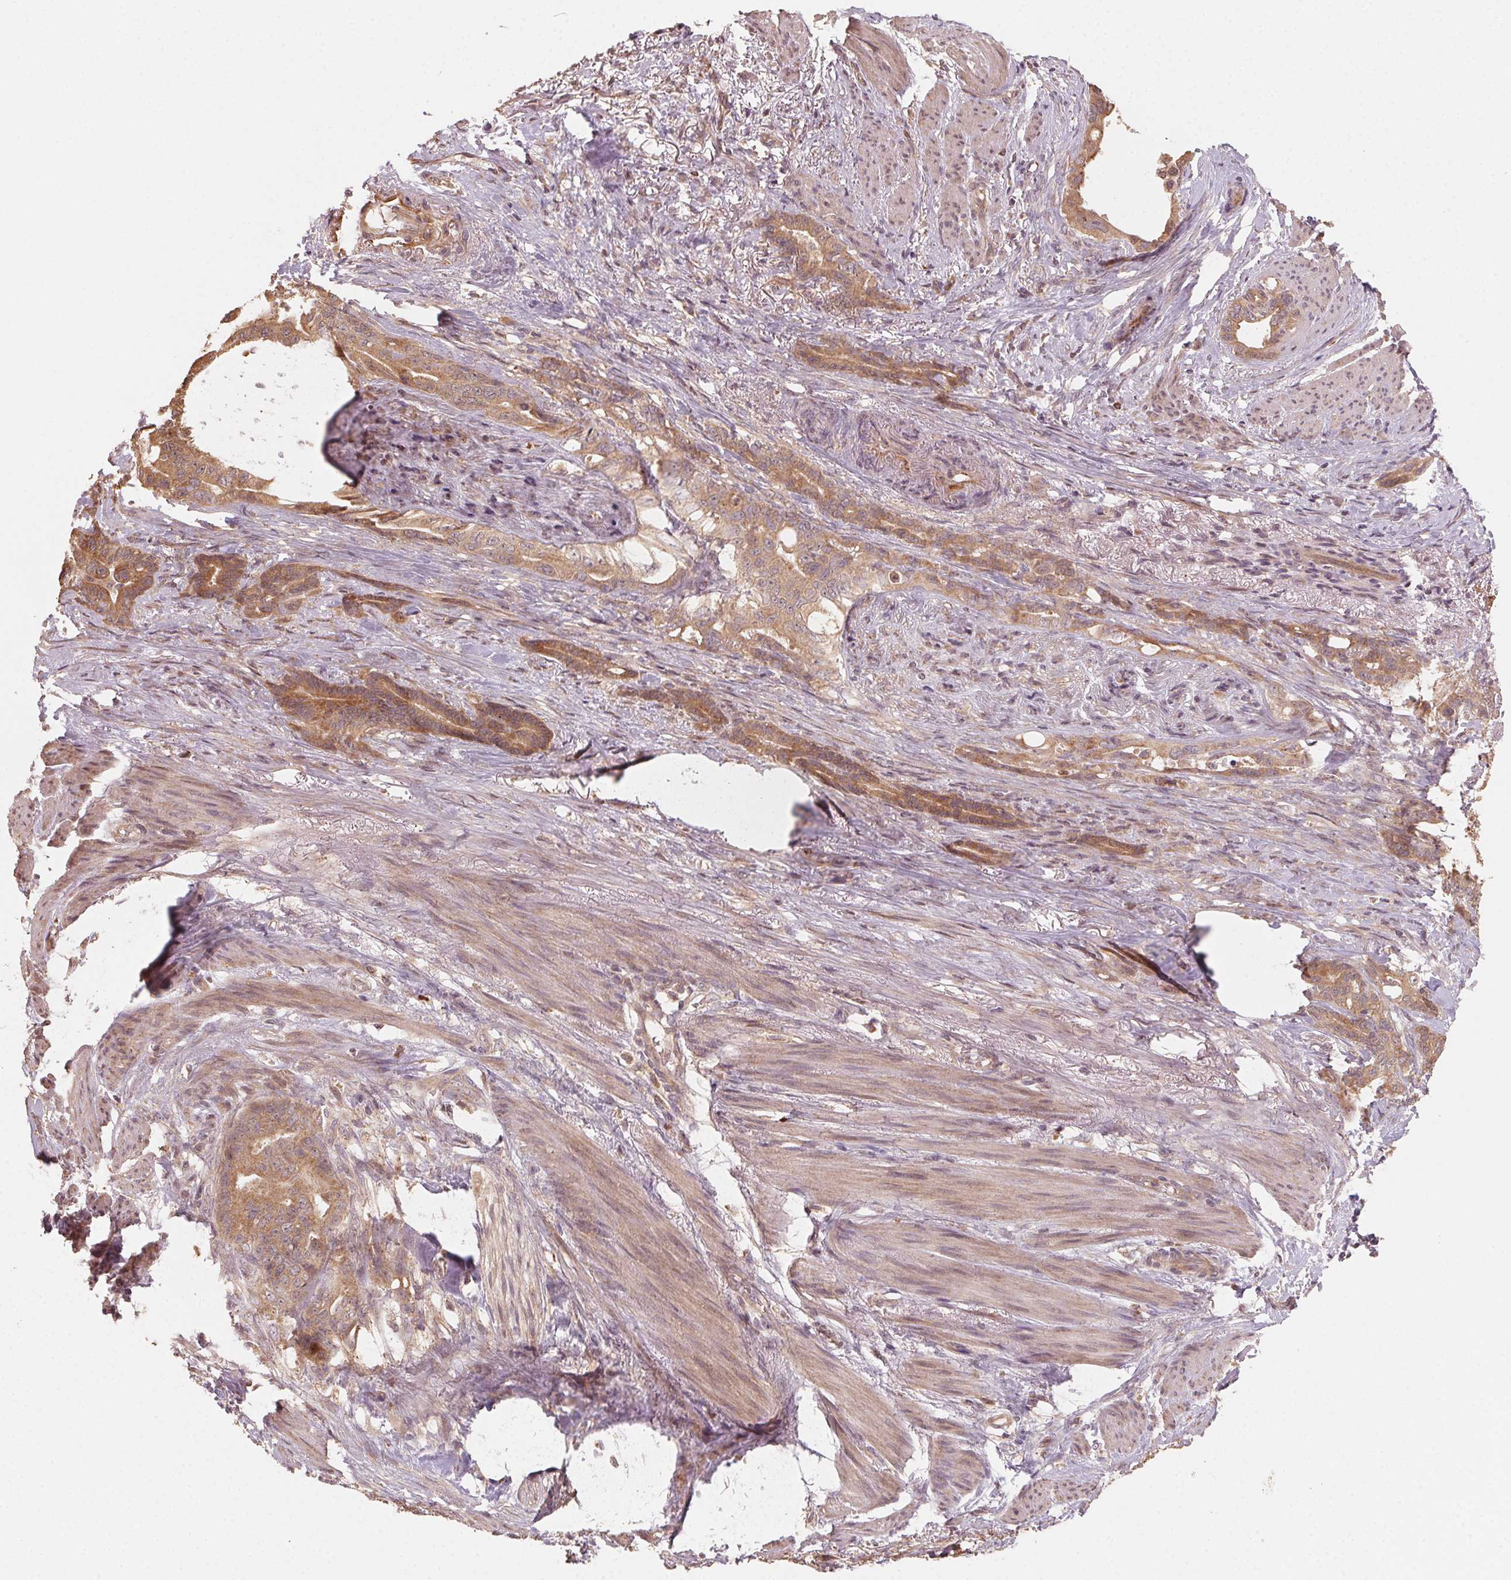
{"staining": {"intensity": "moderate", "quantity": ">75%", "location": "cytoplasmic/membranous"}, "tissue": "stomach cancer", "cell_type": "Tumor cells", "image_type": "cancer", "snomed": [{"axis": "morphology", "description": "Normal tissue, NOS"}, {"axis": "morphology", "description": "Adenocarcinoma, NOS"}, {"axis": "topography", "description": "Esophagus"}, {"axis": "topography", "description": "Stomach, upper"}], "caption": "The photomicrograph shows a brown stain indicating the presence of a protein in the cytoplasmic/membranous of tumor cells in stomach cancer (adenocarcinoma).", "gene": "WBP2", "patient": {"sex": "male", "age": 62}}